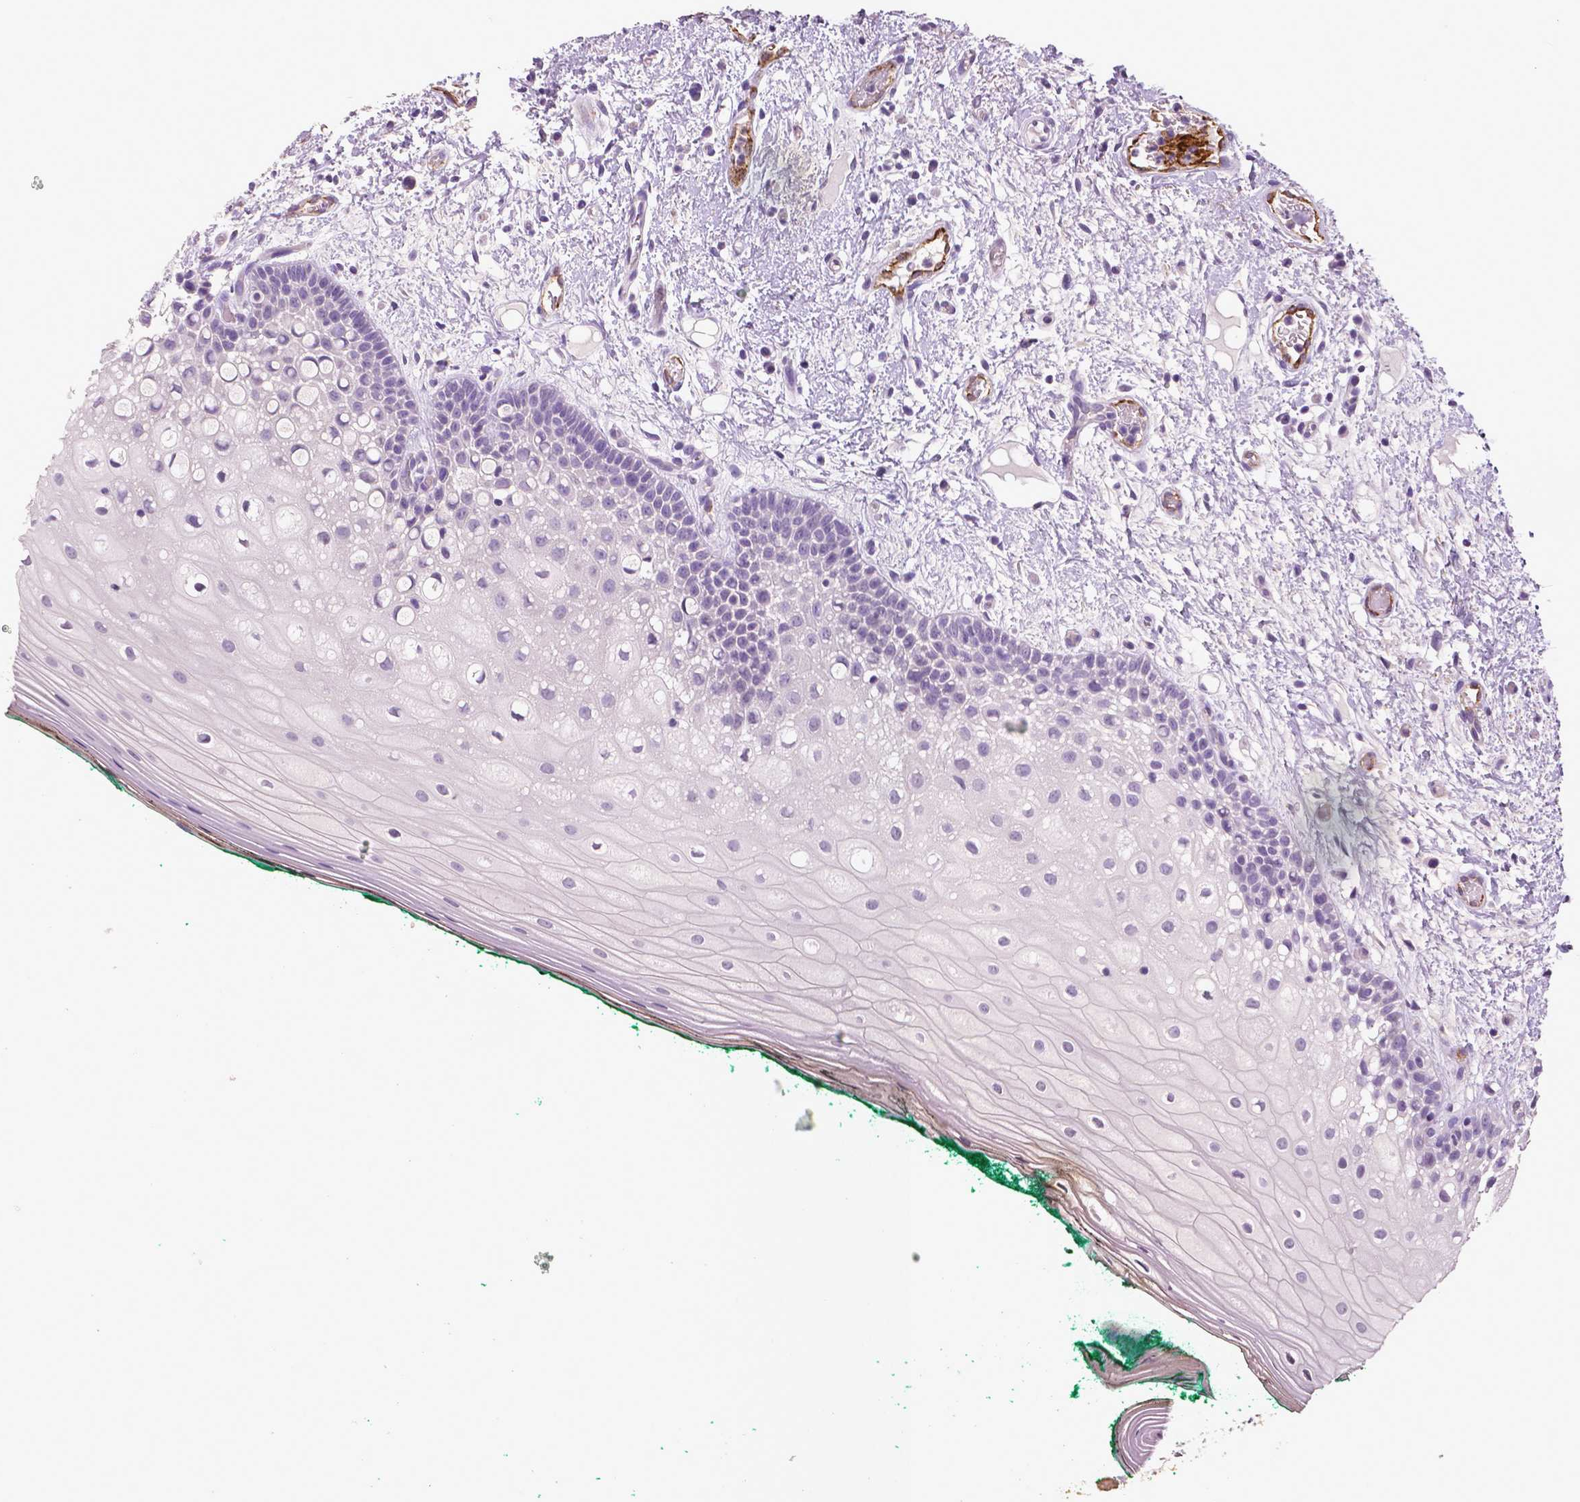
{"staining": {"intensity": "negative", "quantity": "none", "location": "none"}, "tissue": "oral mucosa", "cell_type": "Squamous epithelial cells", "image_type": "normal", "snomed": [{"axis": "morphology", "description": "Normal tissue, NOS"}, {"axis": "topography", "description": "Oral tissue"}], "caption": "Squamous epithelial cells are negative for brown protein staining in benign oral mucosa. (Stains: DAB IHC with hematoxylin counter stain, Microscopy: brightfield microscopy at high magnification).", "gene": "TSPAN7", "patient": {"sex": "female", "age": 83}}